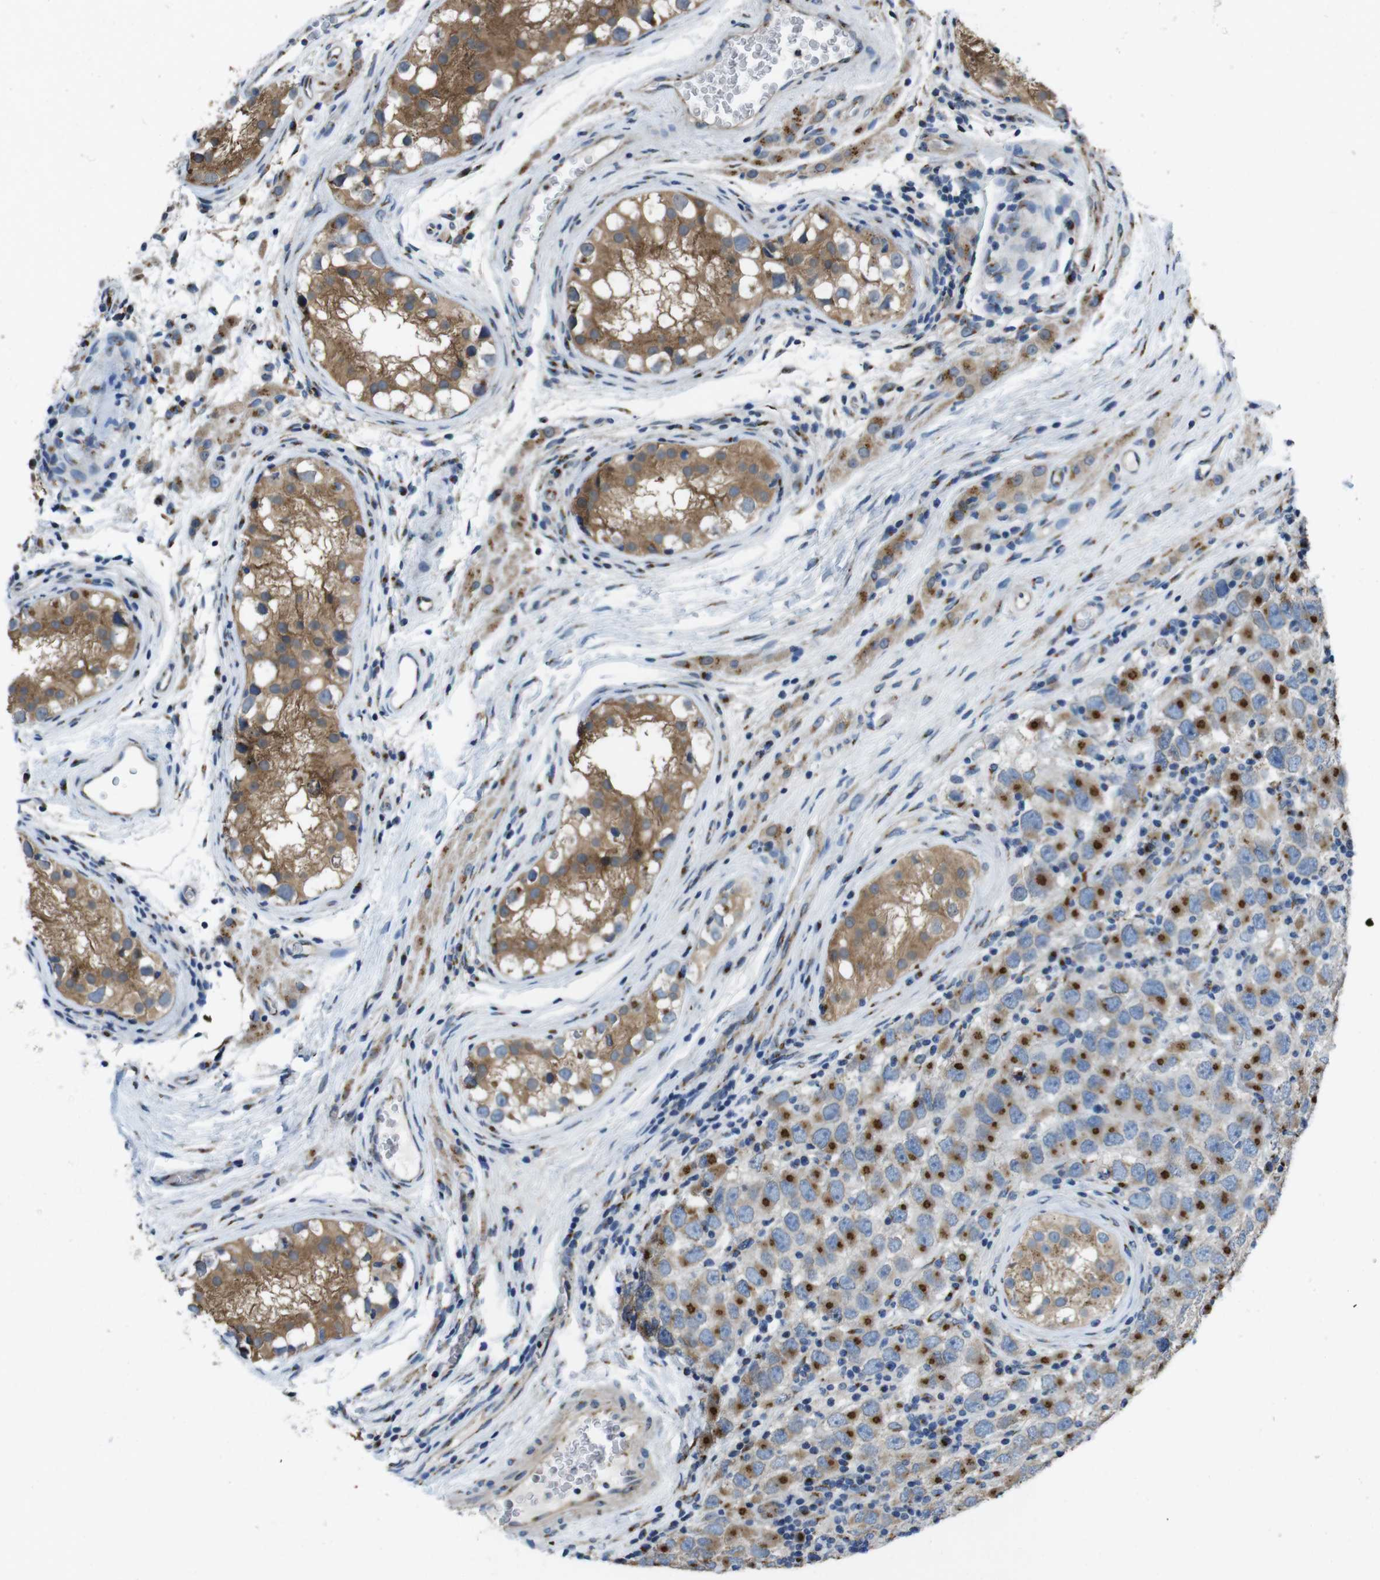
{"staining": {"intensity": "strong", "quantity": "25%-75%", "location": "cytoplasmic/membranous"}, "tissue": "testis cancer", "cell_type": "Tumor cells", "image_type": "cancer", "snomed": [{"axis": "morphology", "description": "Carcinoma, Embryonal, NOS"}, {"axis": "topography", "description": "Testis"}], "caption": "Immunohistochemical staining of testis cancer reveals strong cytoplasmic/membranous protein staining in approximately 25%-75% of tumor cells.", "gene": "RAB6A", "patient": {"sex": "male", "age": 21}}